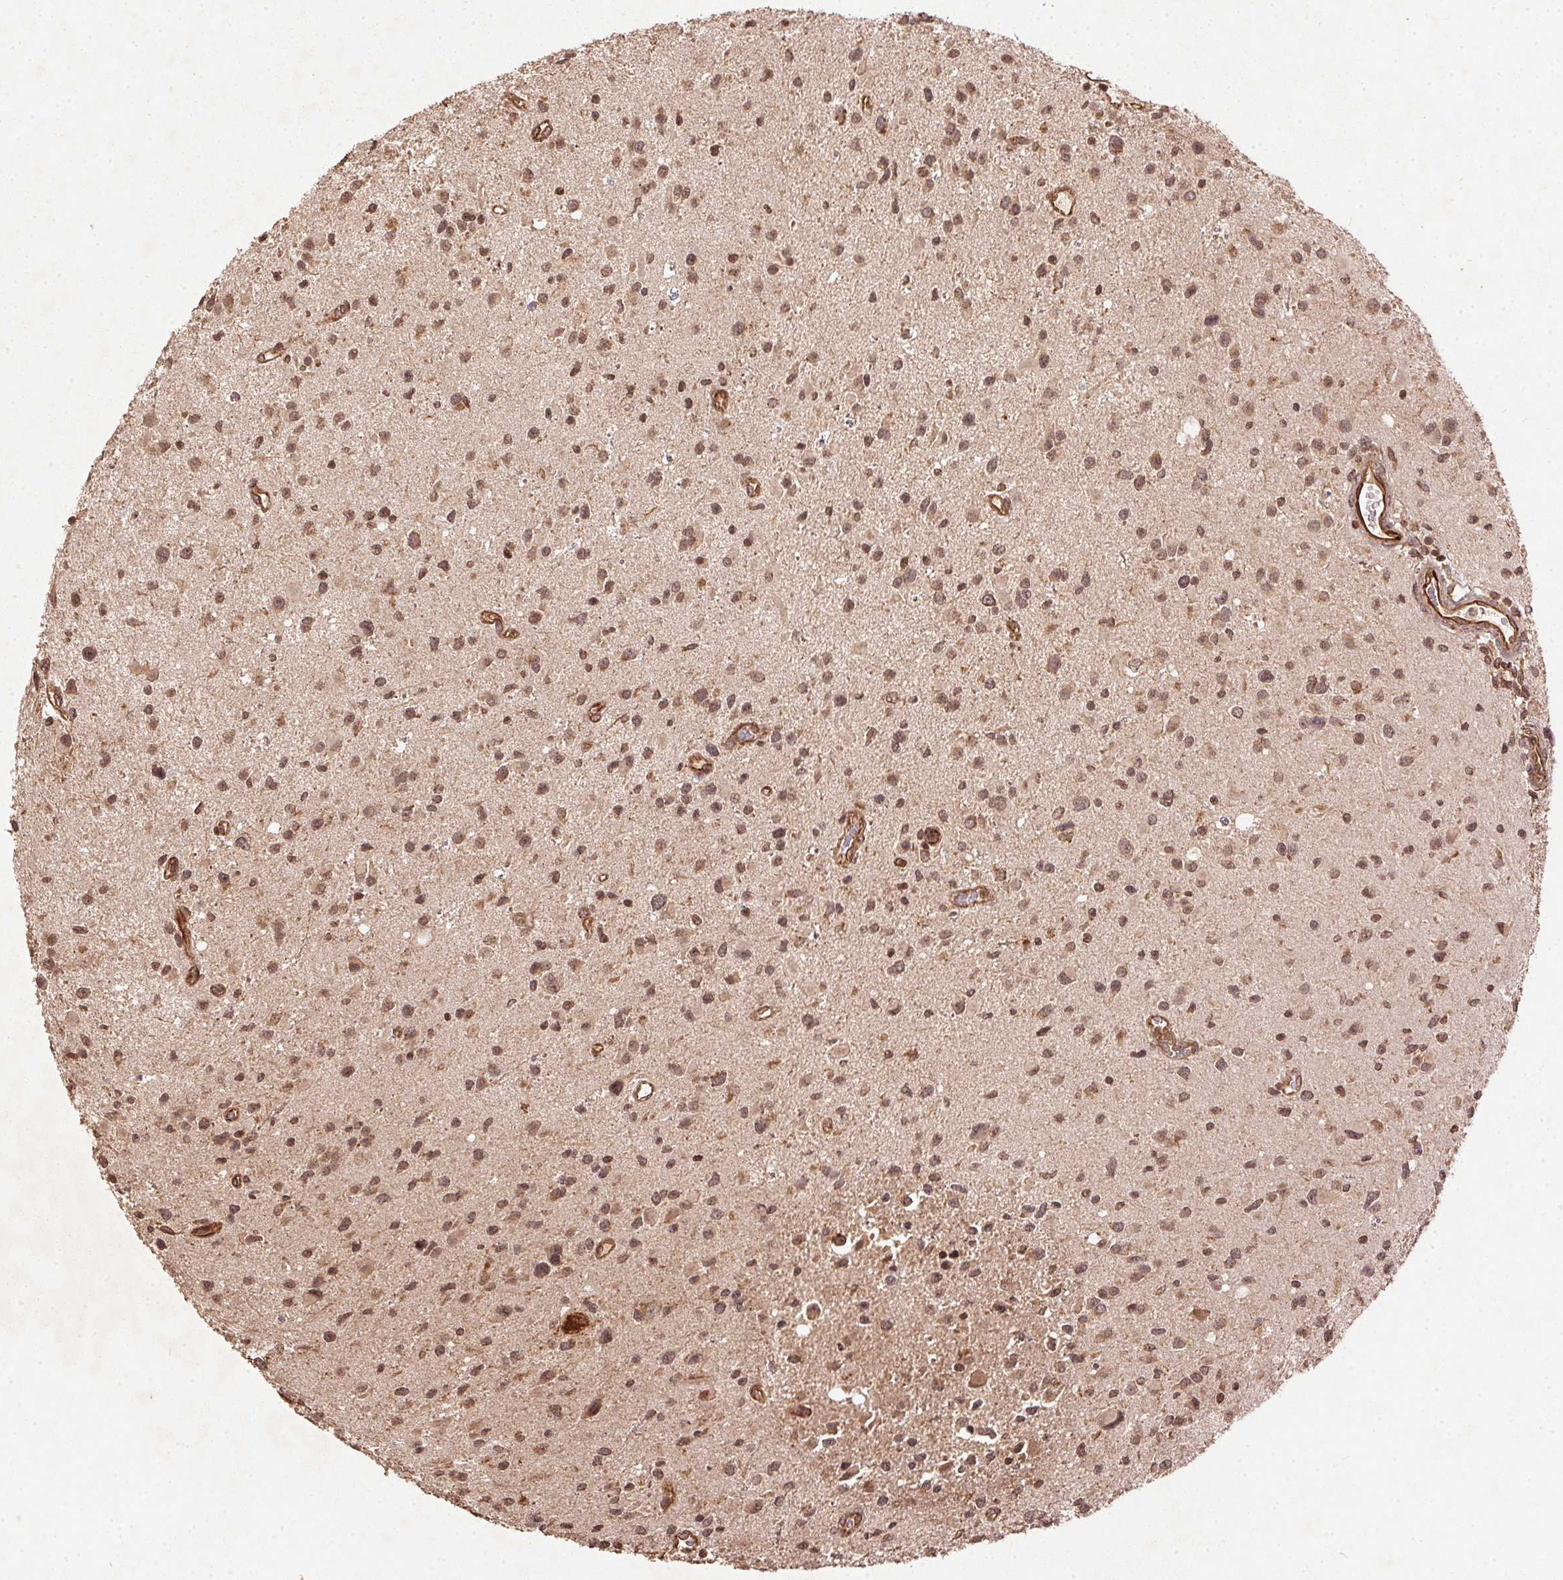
{"staining": {"intensity": "moderate", "quantity": ">75%", "location": "cytoplasmic/membranous"}, "tissue": "glioma", "cell_type": "Tumor cells", "image_type": "cancer", "snomed": [{"axis": "morphology", "description": "Glioma, malignant, Low grade"}, {"axis": "topography", "description": "Brain"}], "caption": "Protein expression analysis of glioma shows moderate cytoplasmic/membranous expression in about >75% of tumor cells. The staining was performed using DAB (3,3'-diaminobenzidine) to visualize the protein expression in brown, while the nuclei were stained in blue with hematoxylin (Magnification: 20x).", "gene": "SPRED2", "patient": {"sex": "female", "age": 32}}